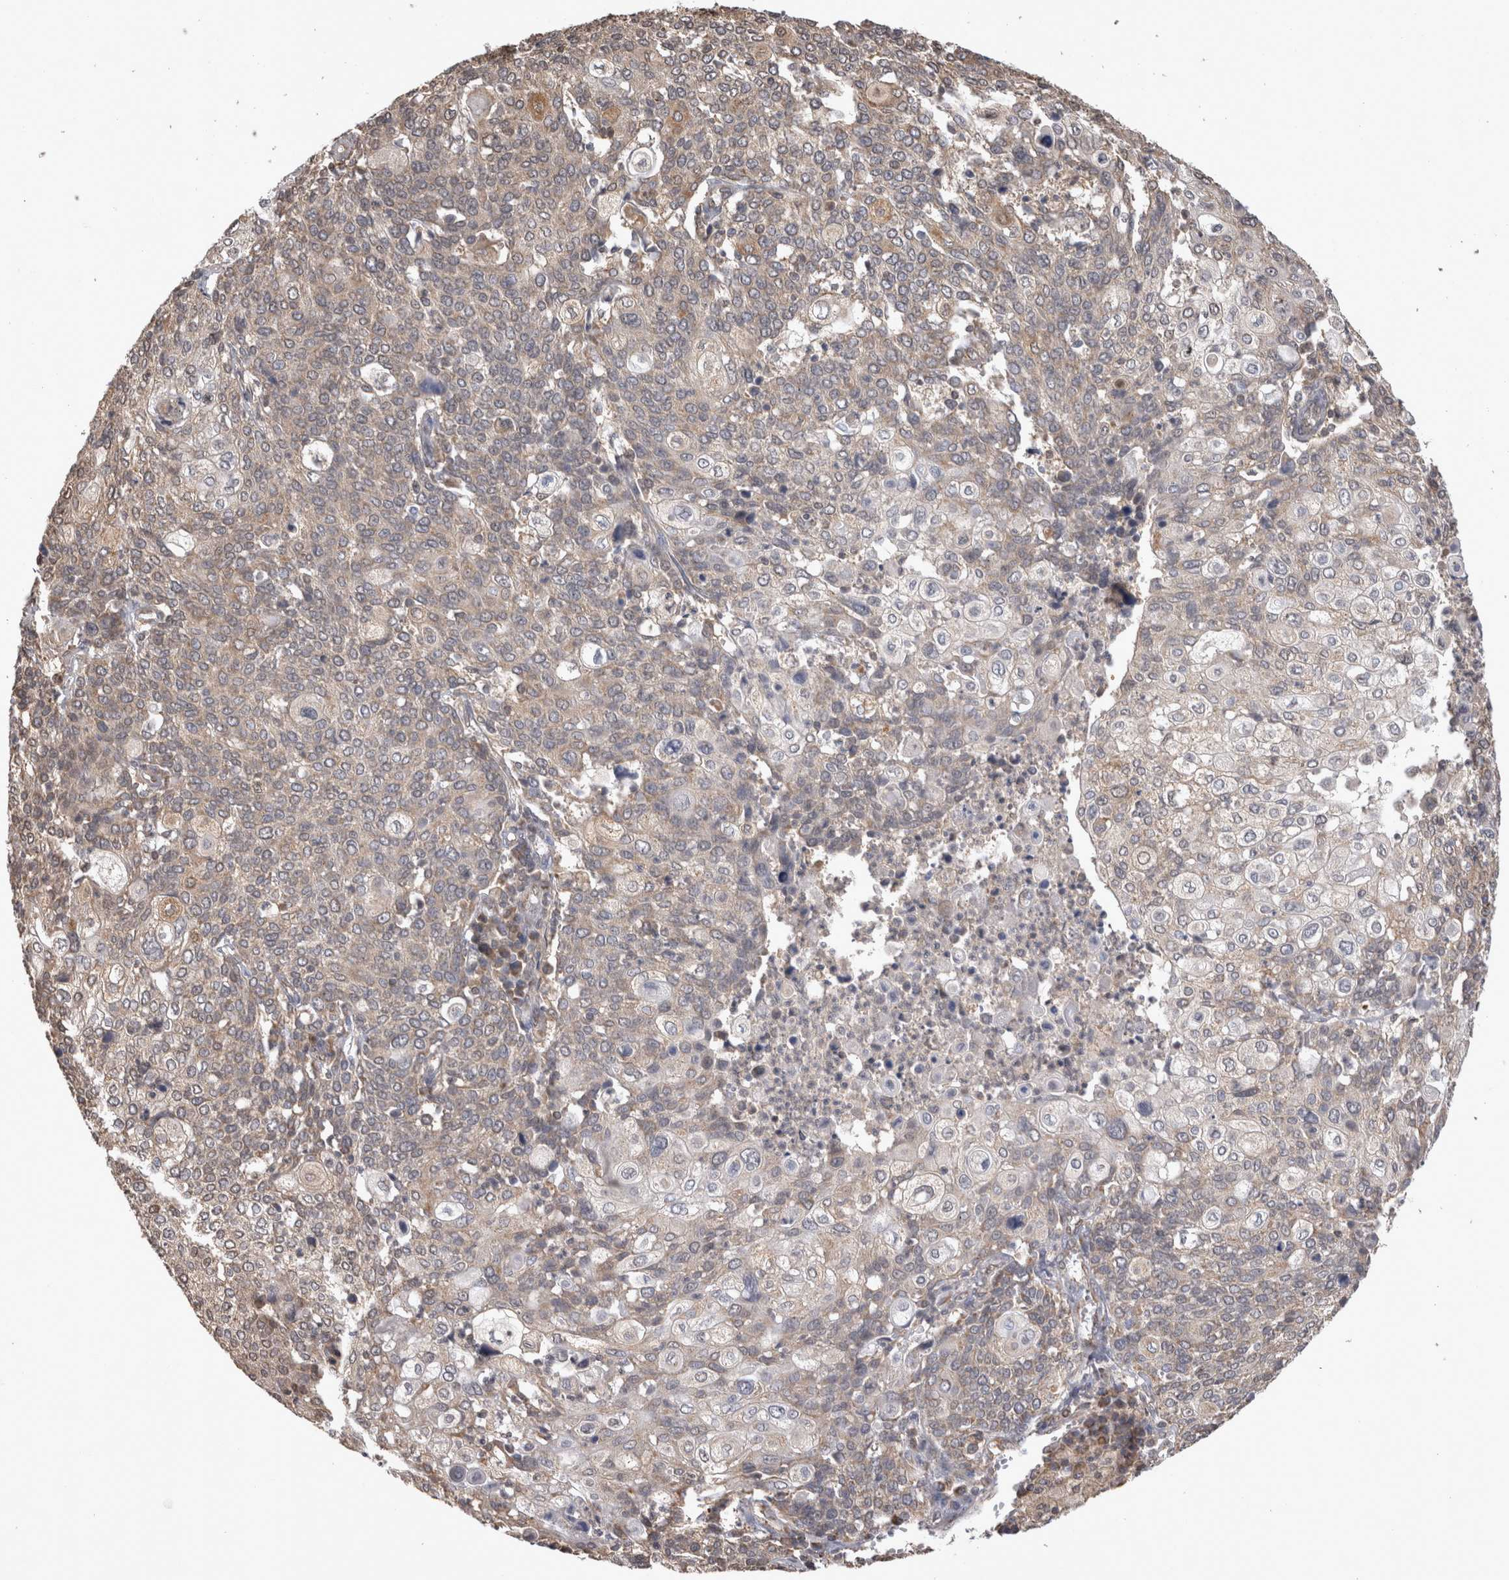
{"staining": {"intensity": "weak", "quantity": "<25%", "location": "cytoplasmic/membranous"}, "tissue": "cervical cancer", "cell_type": "Tumor cells", "image_type": "cancer", "snomed": [{"axis": "morphology", "description": "Squamous cell carcinoma, NOS"}, {"axis": "topography", "description": "Cervix"}], "caption": "Protein analysis of squamous cell carcinoma (cervical) demonstrates no significant positivity in tumor cells.", "gene": "PREP", "patient": {"sex": "female", "age": 40}}